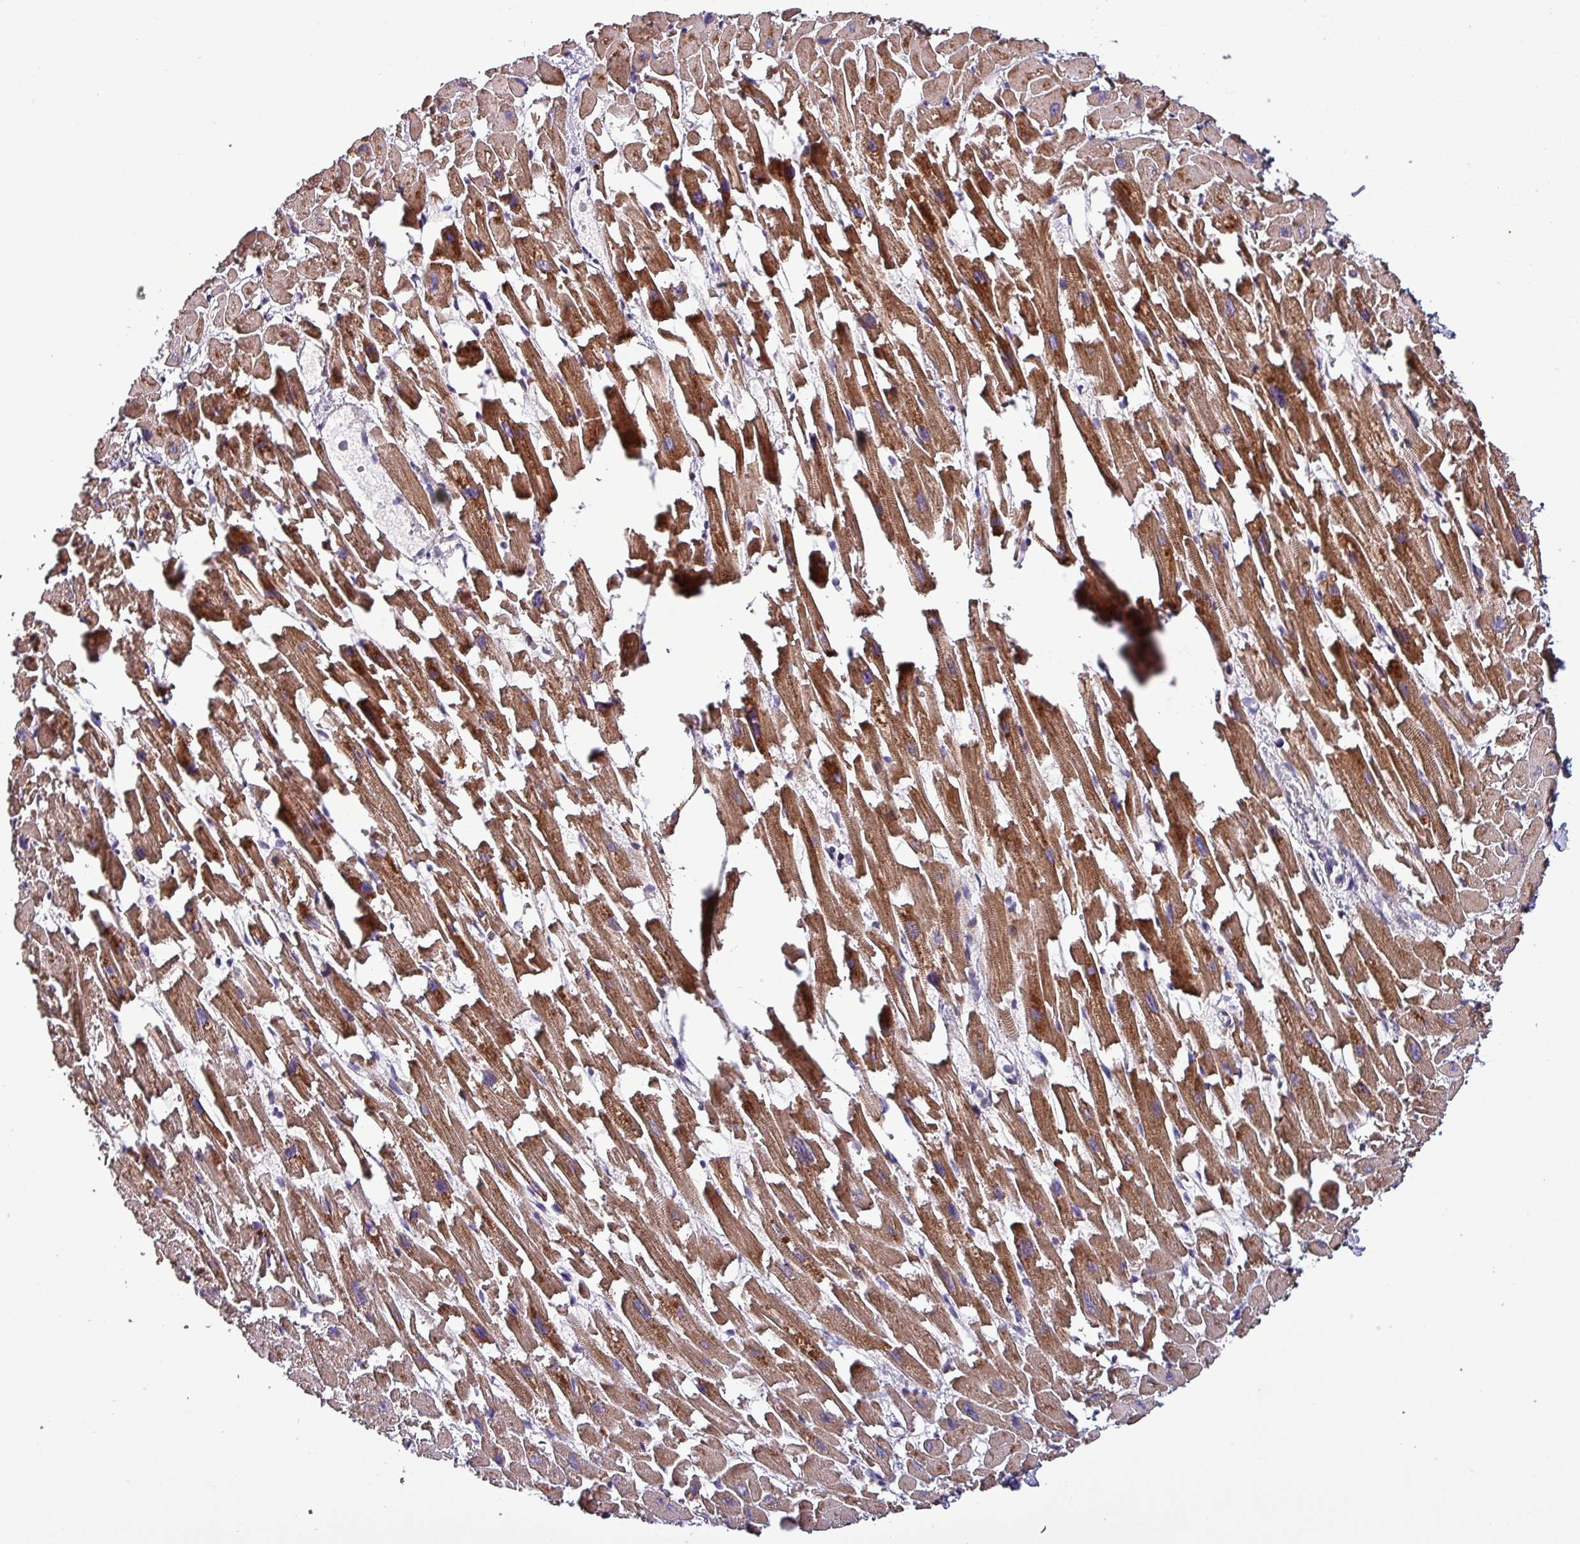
{"staining": {"intensity": "strong", "quantity": ">75%", "location": "cytoplasmic/membranous"}, "tissue": "heart muscle", "cell_type": "Cardiomyocytes", "image_type": "normal", "snomed": [{"axis": "morphology", "description": "Normal tissue, NOS"}, {"axis": "topography", "description": "Heart"}], "caption": "Brown immunohistochemical staining in unremarkable heart muscle reveals strong cytoplasmic/membranous expression in about >75% of cardiomyocytes. (DAB (3,3'-diaminobenzidine) IHC with brightfield microscopy, high magnification).", "gene": "GRAPL", "patient": {"sex": "female", "age": 64}}